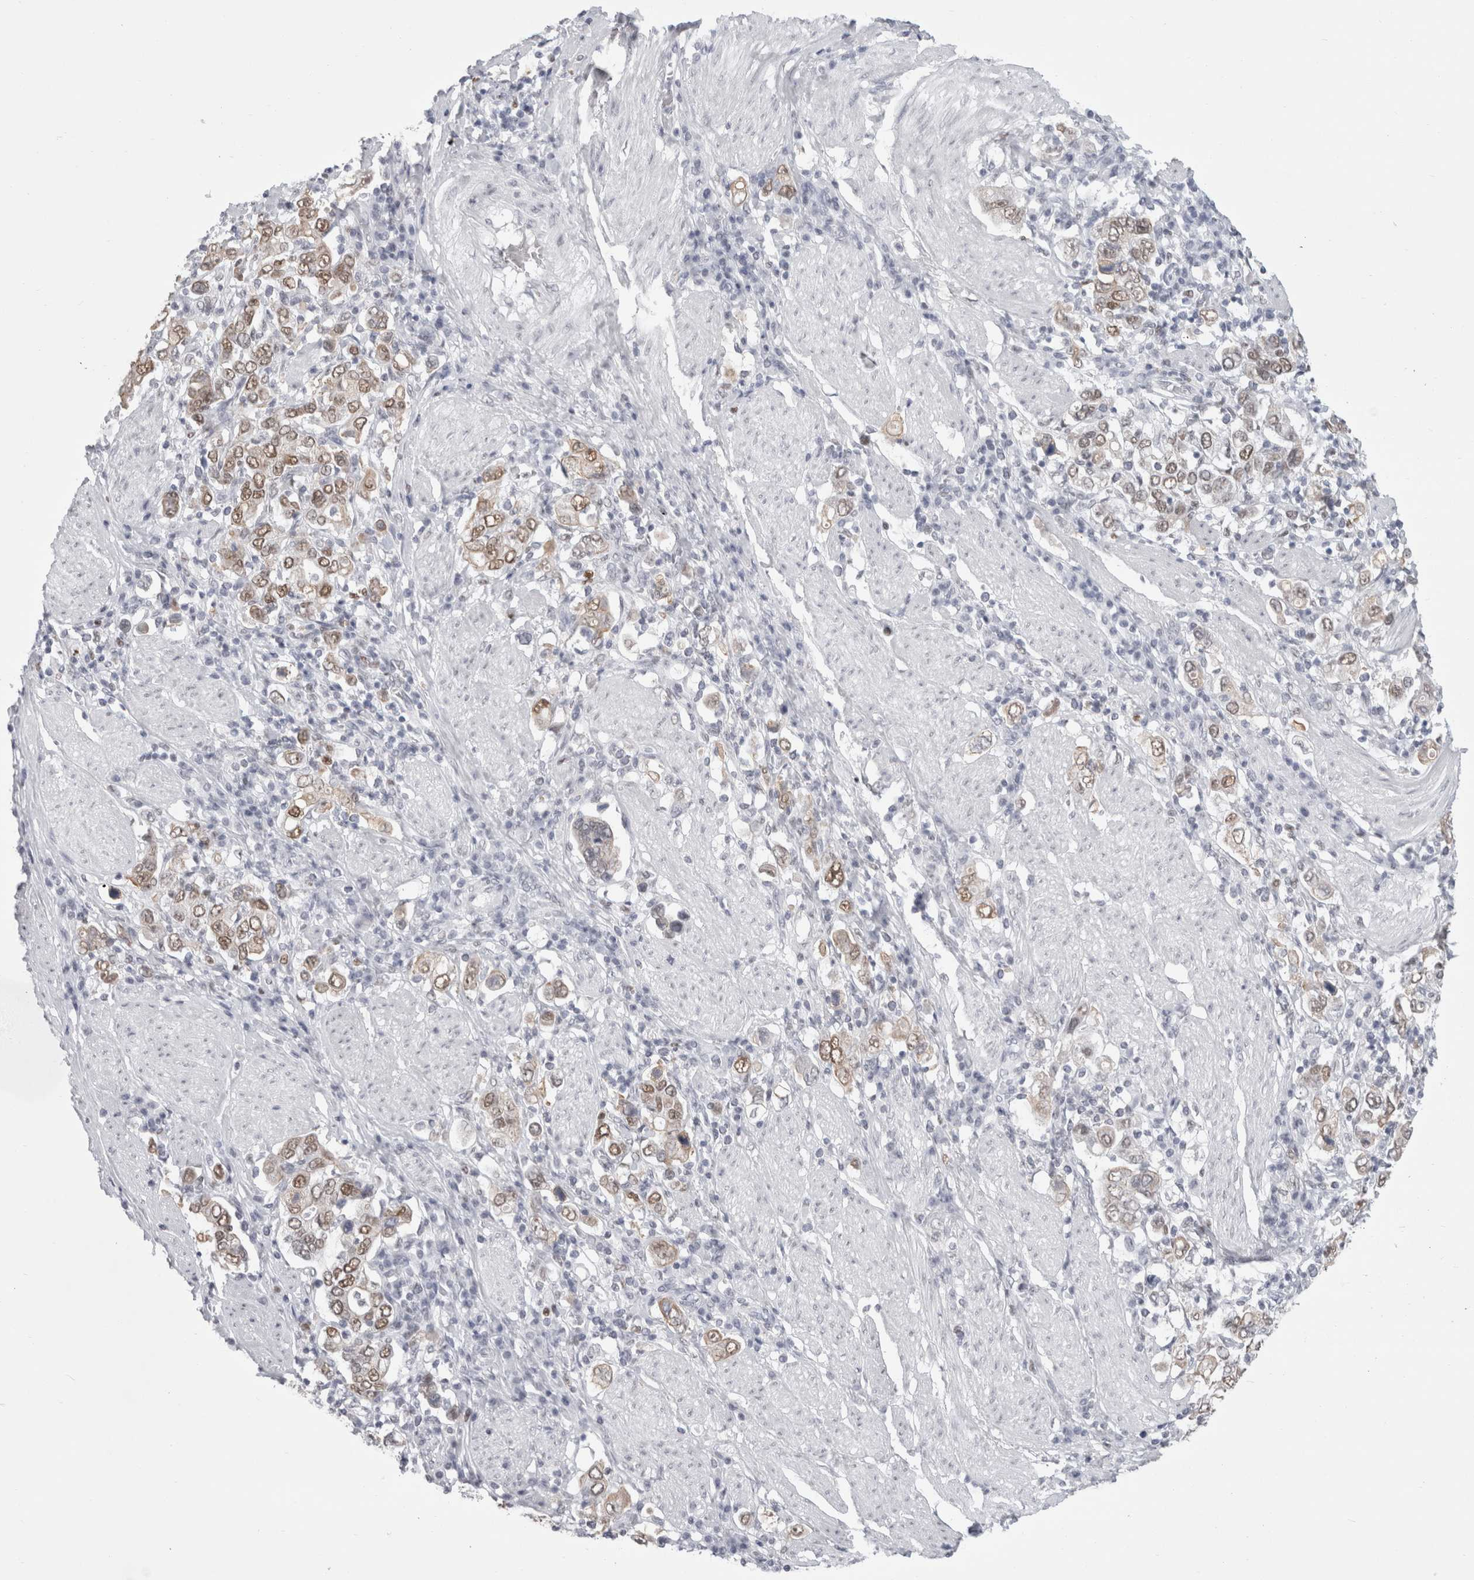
{"staining": {"intensity": "moderate", "quantity": ">75%", "location": "nuclear"}, "tissue": "stomach cancer", "cell_type": "Tumor cells", "image_type": "cancer", "snomed": [{"axis": "morphology", "description": "Adenocarcinoma, NOS"}, {"axis": "topography", "description": "Stomach, upper"}], "caption": "DAB (3,3'-diaminobenzidine) immunohistochemical staining of stomach adenocarcinoma demonstrates moderate nuclear protein expression in approximately >75% of tumor cells. (DAB (3,3'-diaminobenzidine) IHC, brown staining for protein, blue staining for nuclei).", "gene": "SMARCC1", "patient": {"sex": "male", "age": 62}}